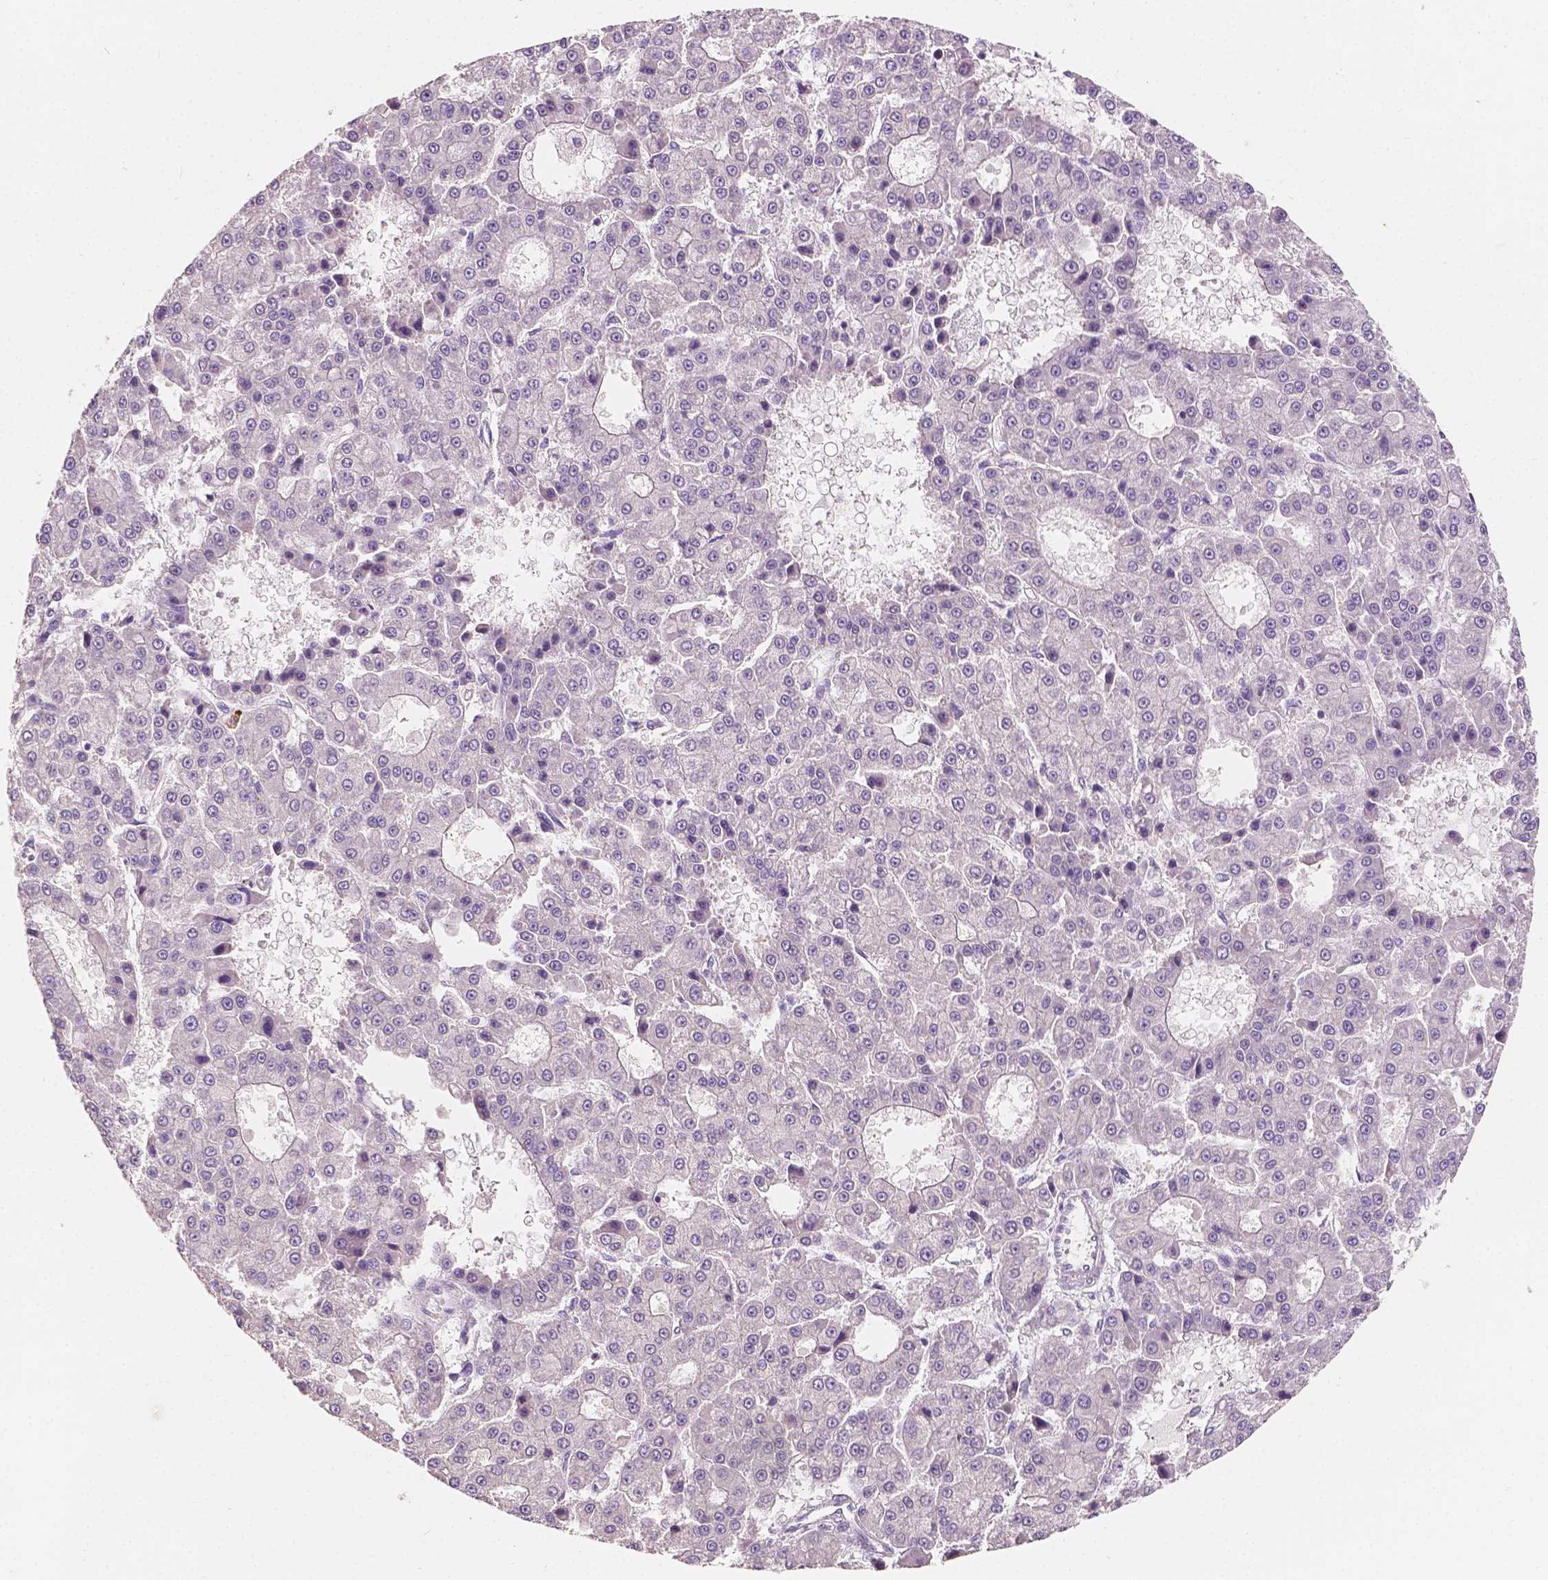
{"staining": {"intensity": "negative", "quantity": "none", "location": "none"}, "tissue": "liver cancer", "cell_type": "Tumor cells", "image_type": "cancer", "snomed": [{"axis": "morphology", "description": "Carcinoma, Hepatocellular, NOS"}, {"axis": "topography", "description": "Liver"}], "caption": "Protein analysis of liver cancer displays no significant expression in tumor cells.", "gene": "SIRT2", "patient": {"sex": "male", "age": 70}}